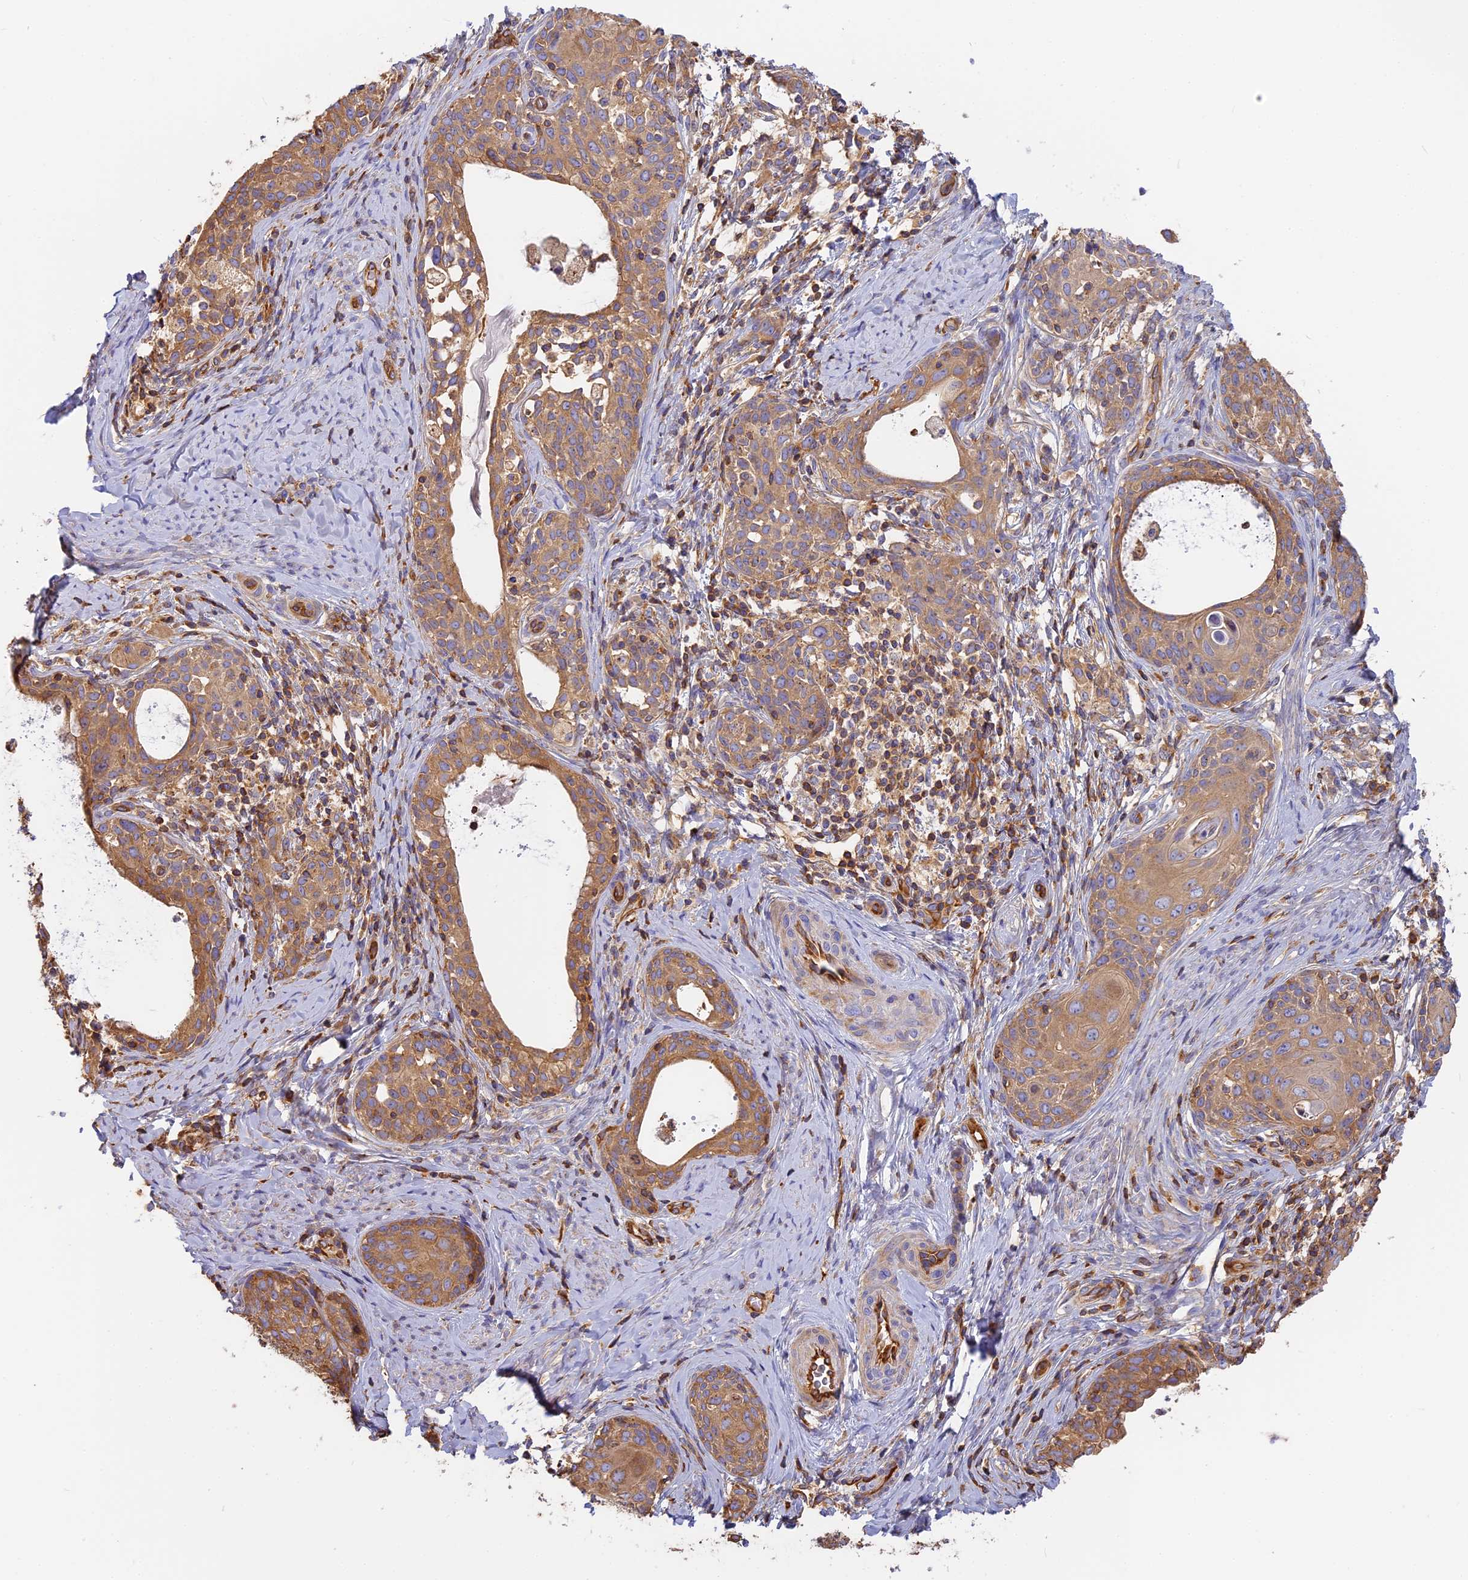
{"staining": {"intensity": "moderate", "quantity": ">75%", "location": "cytoplasmic/membranous"}, "tissue": "cervical cancer", "cell_type": "Tumor cells", "image_type": "cancer", "snomed": [{"axis": "morphology", "description": "Squamous cell carcinoma, NOS"}, {"axis": "morphology", "description": "Adenocarcinoma, NOS"}, {"axis": "topography", "description": "Cervix"}], "caption": "A micrograph showing moderate cytoplasmic/membranous staining in approximately >75% of tumor cells in squamous cell carcinoma (cervical), as visualized by brown immunohistochemical staining.", "gene": "VPS18", "patient": {"sex": "female", "age": 52}}